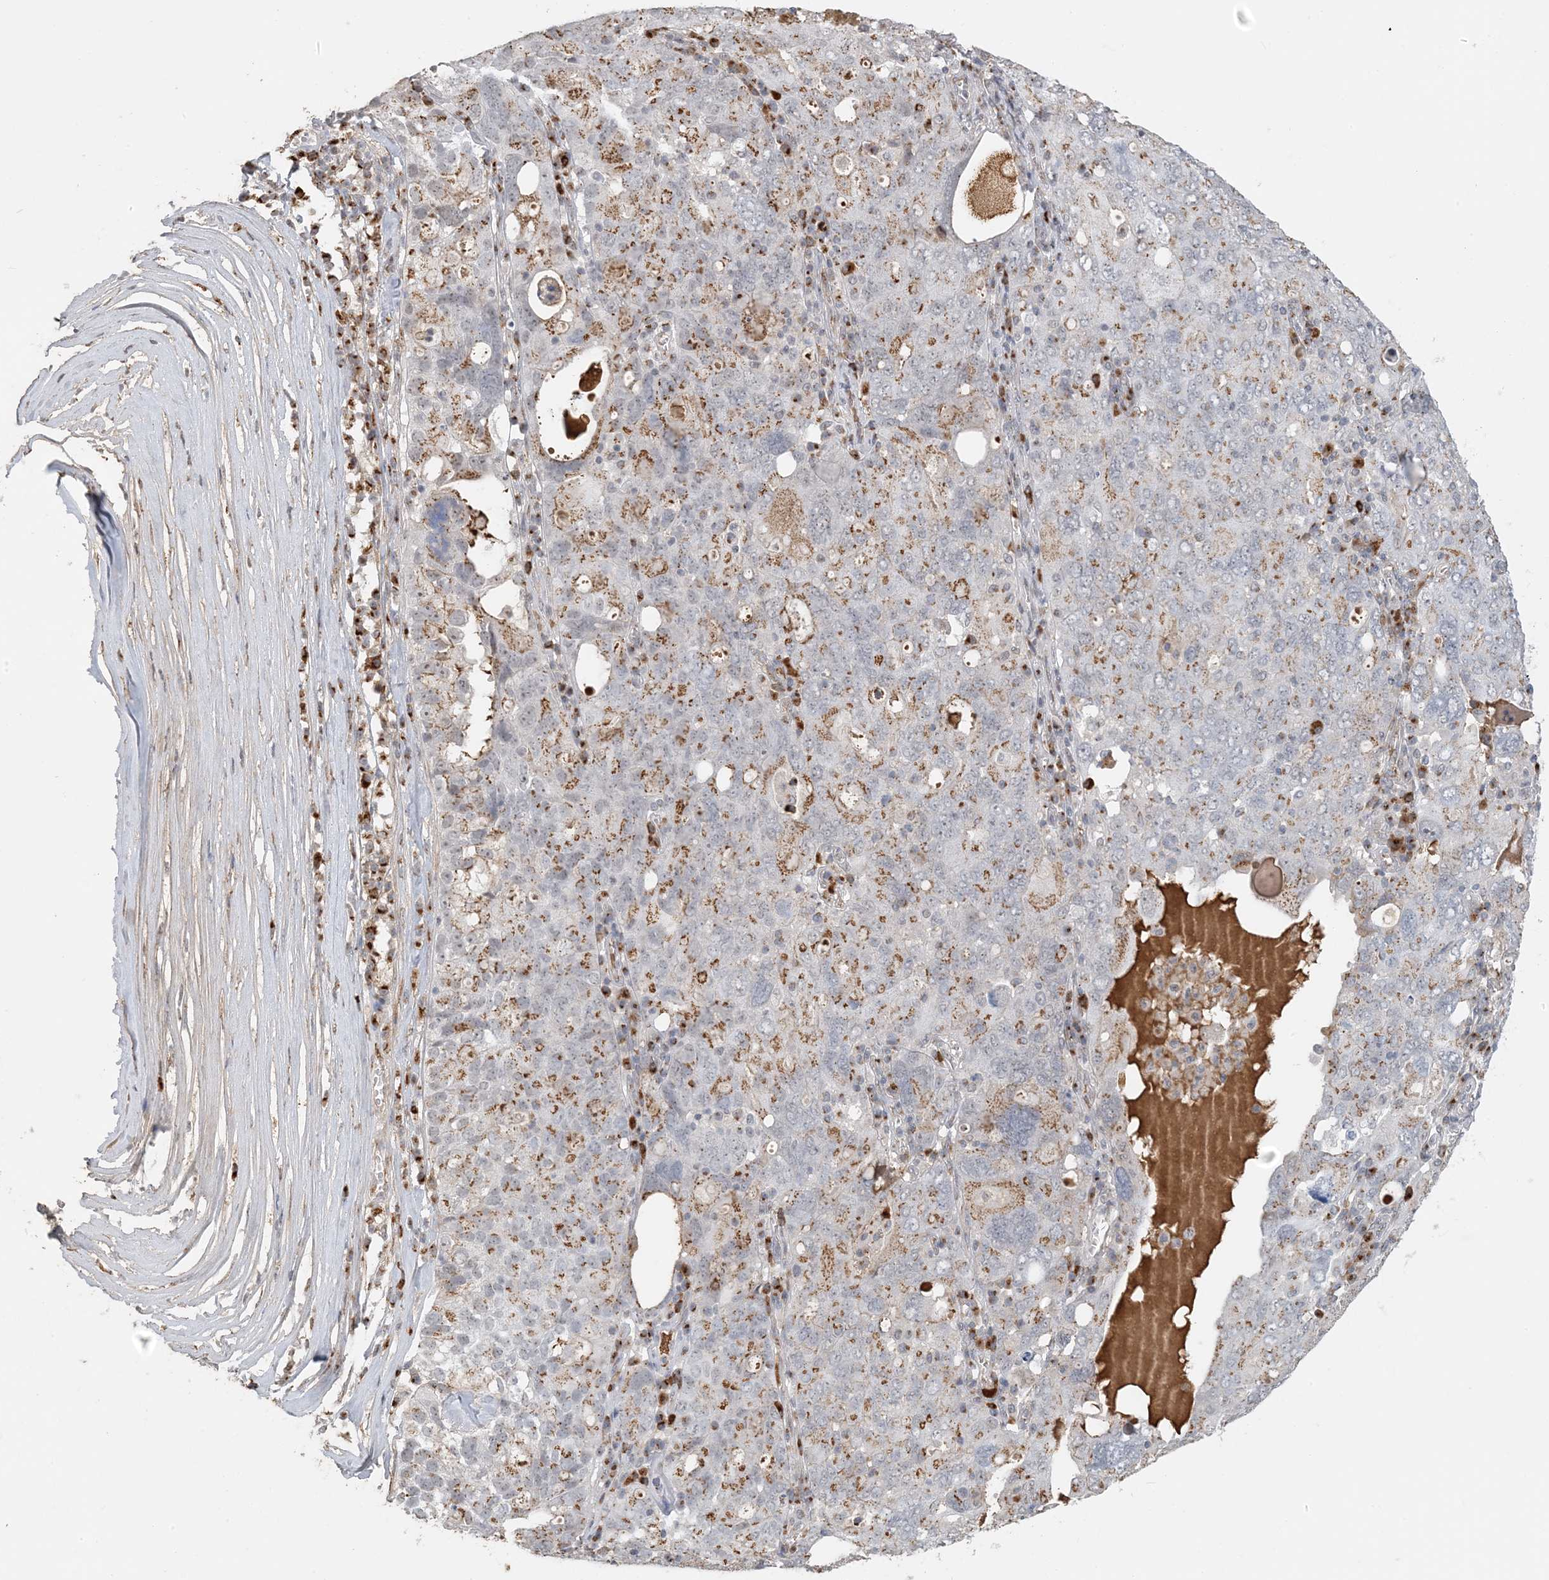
{"staining": {"intensity": "moderate", "quantity": "25%-75%", "location": "cytoplasmic/membranous"}, "tissue": "ovarian cancer", "cell_type": "Tumor cells", "image_type": "cancer", "snomed": [{"axis": "morphology", "description": "Carcinoma, endometroid"}, {"axis": "topography", "description": "Ovary"}], "caption": "This image reveals immunohistochemistry (IHC) staining of human ovarian cancer (endometroid carcinoma), with medium moderate cytoplasmic/membranous positivity in about 25%-75% of tumor cells.", "gene": "ZCCHC4", "patient": {"sex": "female", "age": 62}}